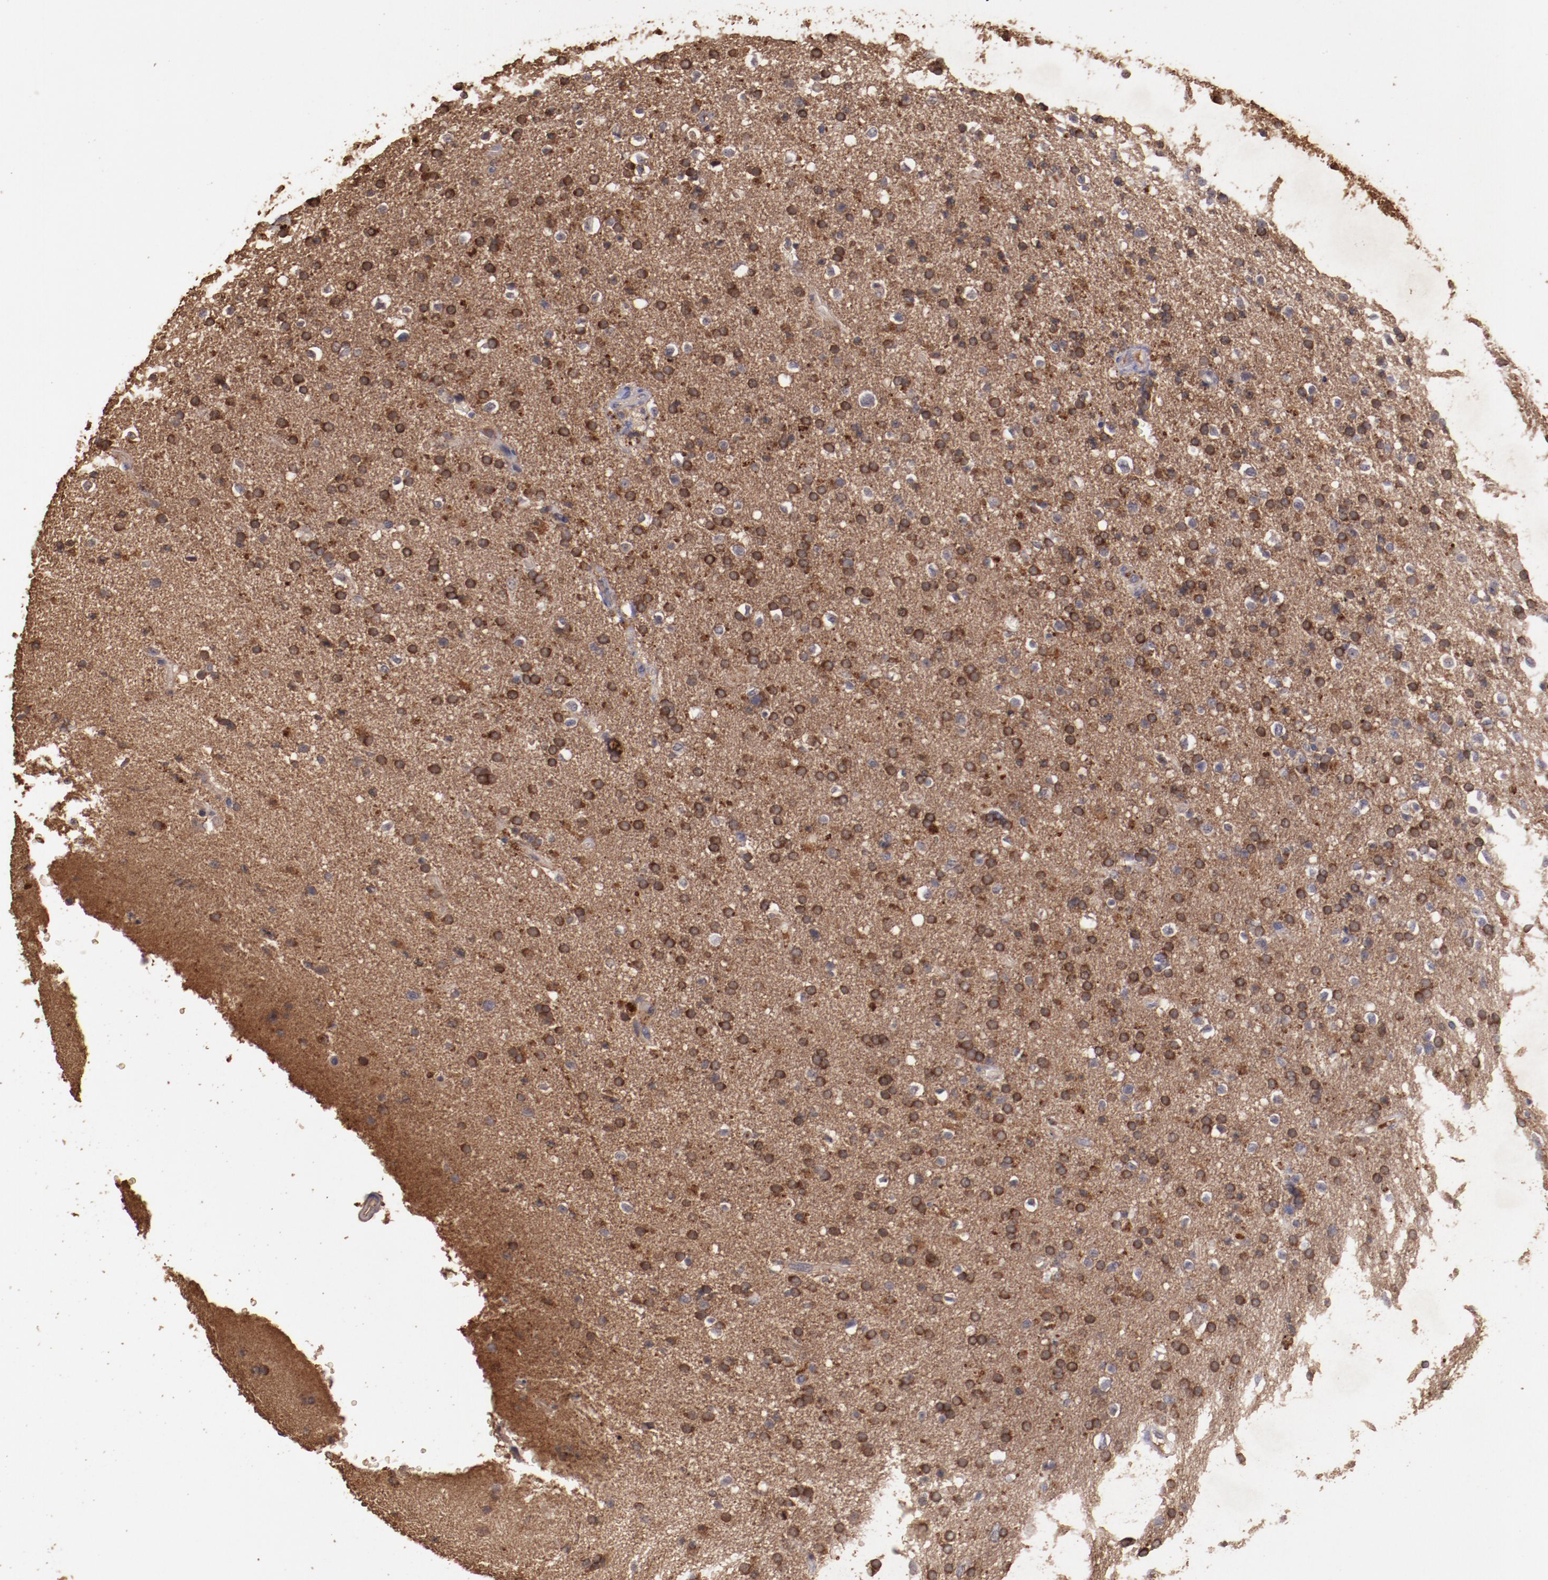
{"staining": {"intensity": "moderate", "quantity": ">75%", "location": "cytoplasmic/membranous"}, "tissue": "glioma", "cell_type": "Tumor cells", "image_type": "cancer", "snomed": [{"axis": "morphology", "description": "Glioma, malignant, High grade"}, {"axis": "topography", "description": "Brain"}], "caption": "Immunohistochemical staining of human glioma reveals medium levels of moderate cytoplasmic/membranous expression in about >75% of tumor cells. (Stains: DAB (3,3'-diaminobenzidine) in brown, nuclei in blue, Microscopy: brightfield microscopy at high magnification).", "gene": "SRRD", "patient": {"sex": "male", "age": 33}}